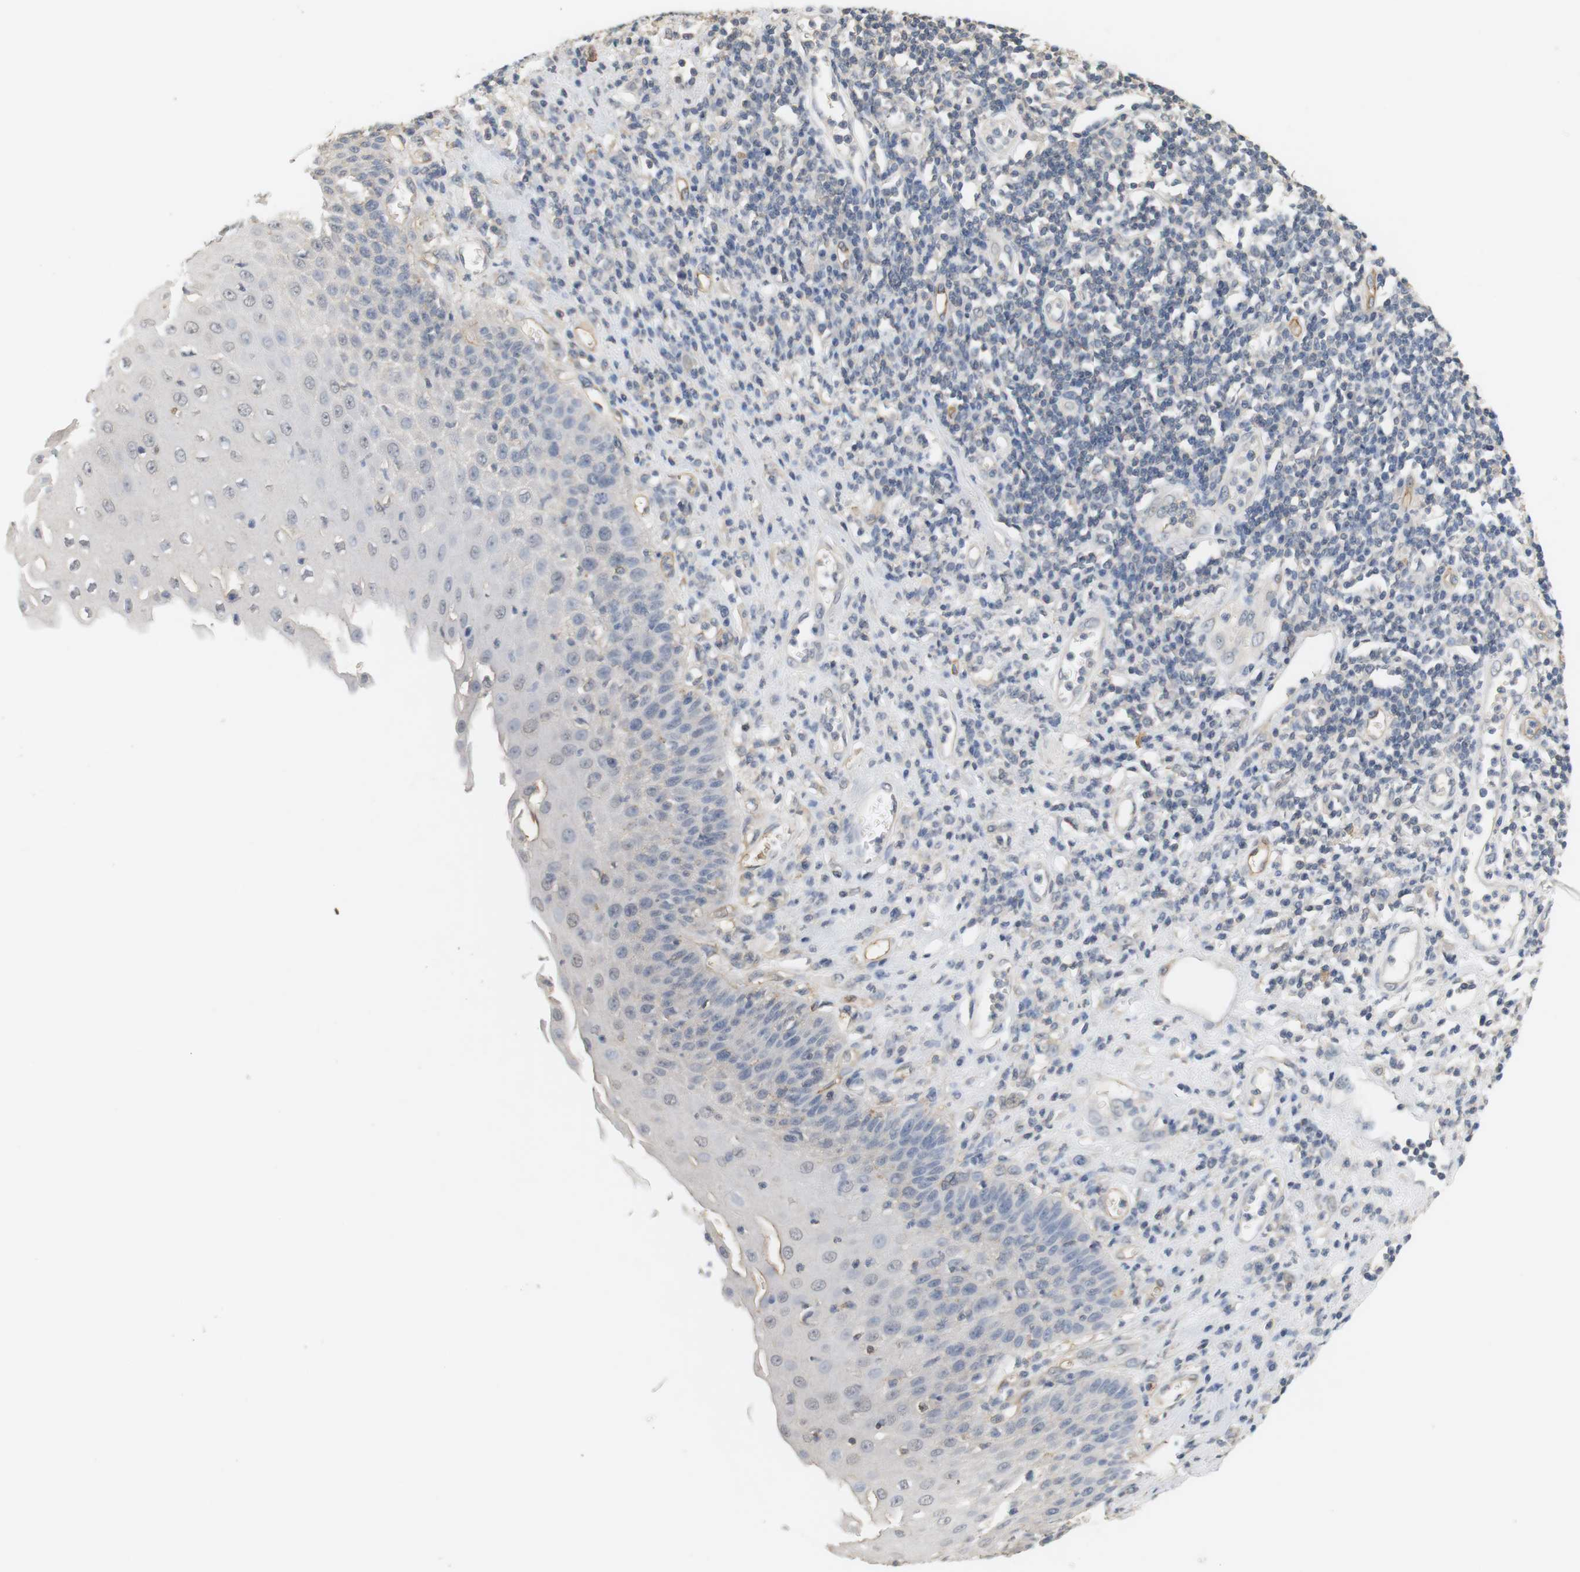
{"staining": {"intensity": "negative", "quantity": "none", "location": "none"}, "tissue": "esophagus", "cell_type": "Squamous epithelial cells", "image_type": "normal", "snomed": [{"axis": "morphology", "description": "Normal tissue, NOS"}, {"axis": "morphology", "description": "Squamous cell carcinoma, NOS"}, {"axis": "topography", "description": "Esophagus"}], "caption": "A high-resolution image shows immunohistochemistry (IHC) staining of benign esophagus, which displays no significant expression in squamous epithelial cells.", "gene": "OSR1", "patient": {"sex": "male", "age": 65}}